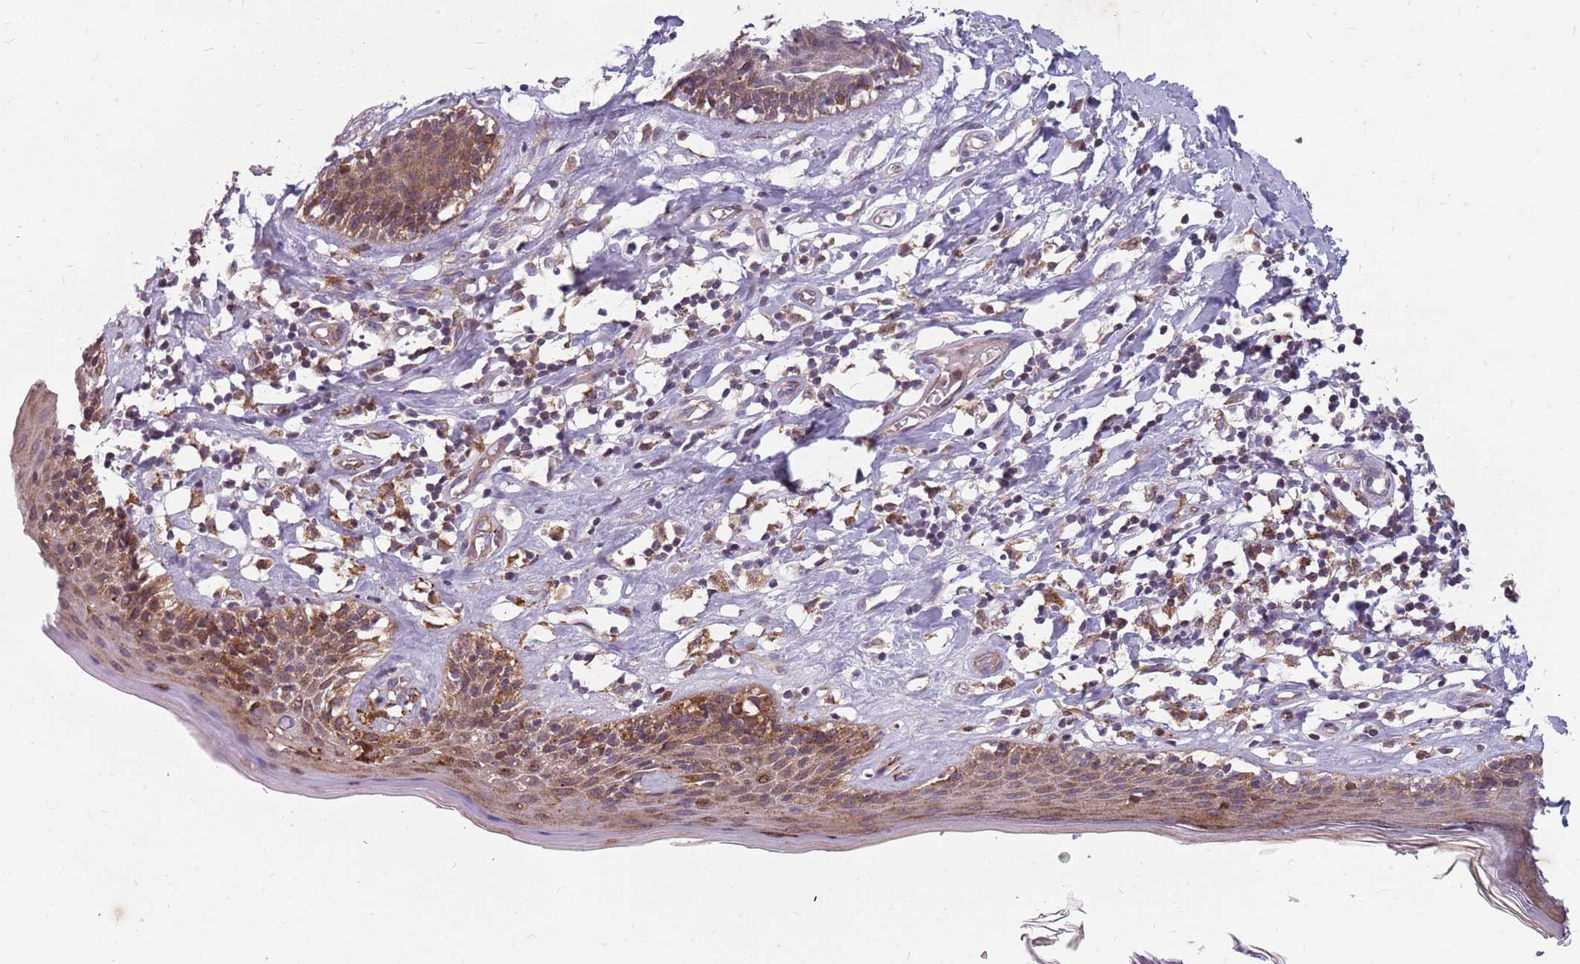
{"staining": {"intensity": "moderate", "quantity": "25%-75%", "location": "cytoplasmic/membranous"}, "tissue": "skin", "cell_type": "Epidermal cells", "image_type": "normal", "snomed": [{"axis": "morphology", "description": "Normal tissue, NOS"}, {"axis": "topography", "description": "Adipose tissue"}, {"axis": "topography", "description": "Vascular tissue"}, {"axis": "topography", "description": "Vulva"}, {"axis": "topography", "description": "Peripheral nerve tissue"}], "caption": "Human skin stained with a brown dye exhibits moderate cytoplasmic/membranous positive expression in approximately 25%-75% of epidermal cells.", "gene": "NME4", "patient": {"sex": "female", "age": 86}}